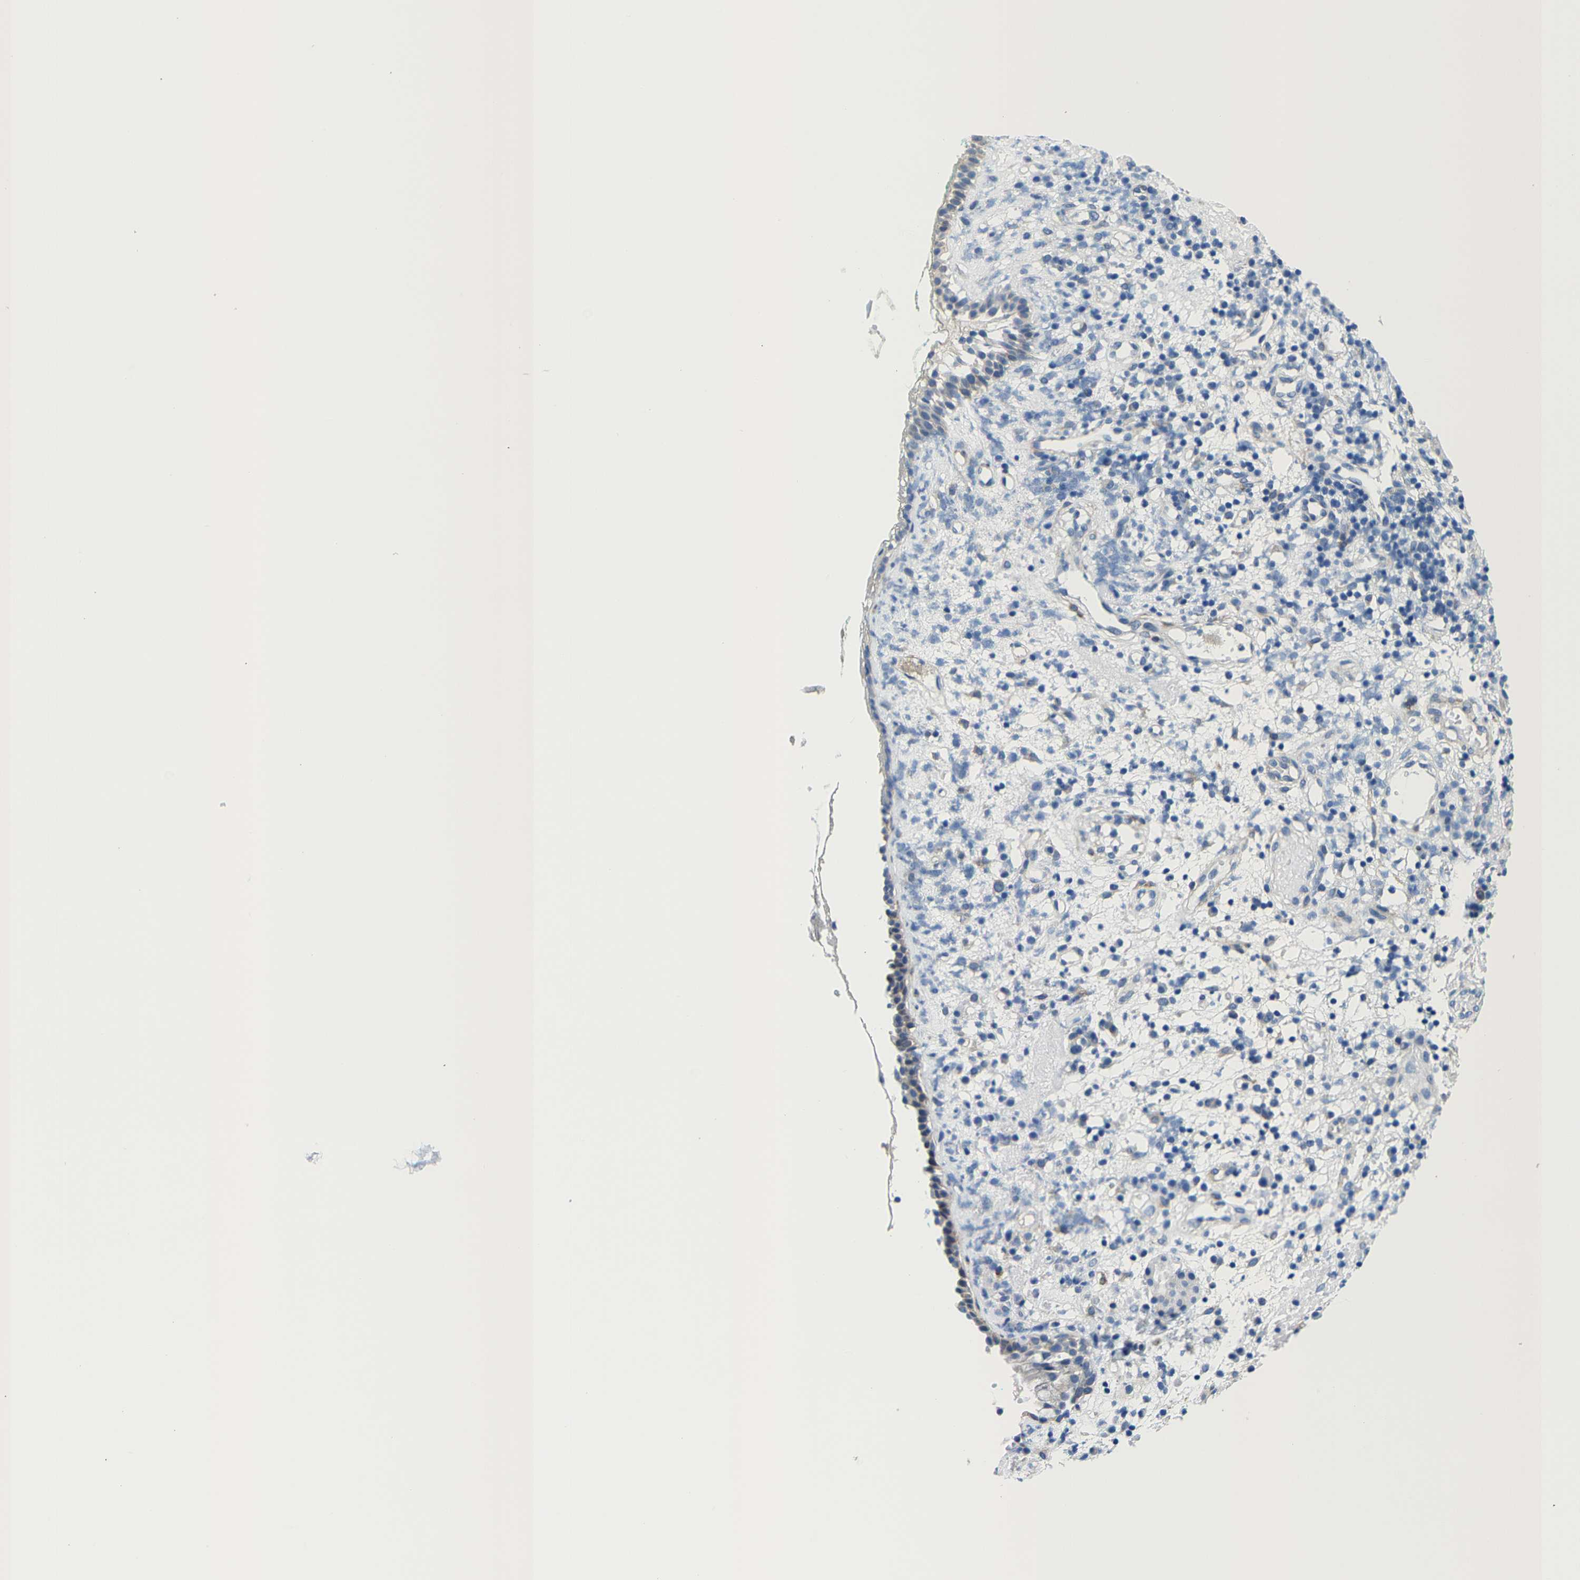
{"staining": {"intensity": "negative", "quantity": "none", "location": "none"}, "tissue": "nasopharynx", "cell_type": "Respiratory epithelial cells", "image_type": "normal", "snomed": [{"axis": "morphology", "description": "Normal tissue, NOS"}, {"axis": "morphology", "description": "Basal cell carcinoma"}, {"axis": "topography", "description": "Cartilage tissue"}, {"axis": "topography", "description": "Nasopharynx"}, {"axis": "topography", "description": "Oral tissue"}], "caption": "This is an IHC photomicrograph of benign nasopharynx. There is no positivity in respiratory epithelial cells.", "gene": "DSCAM", "patient": {"sex": "female", "age": 77}}